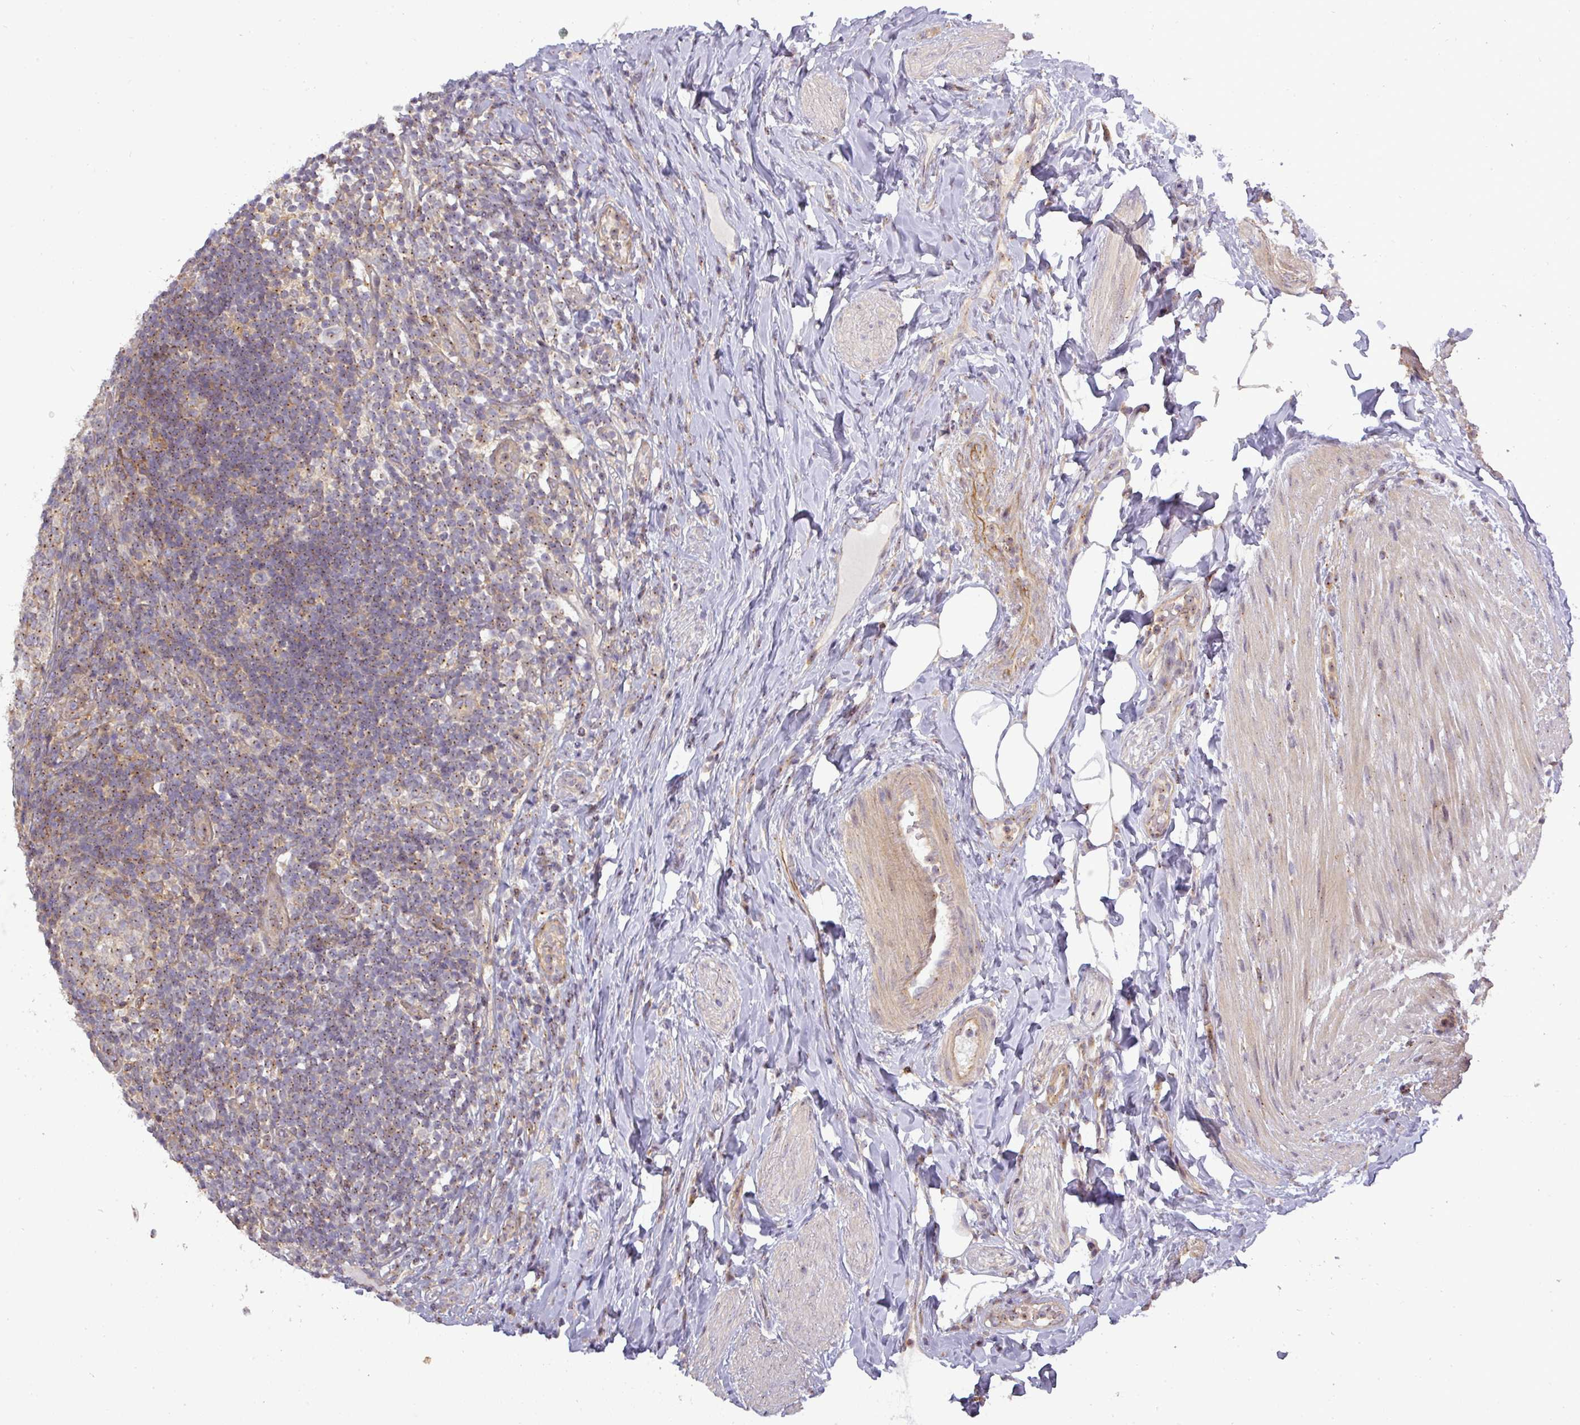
{"staining": {"intensity": "weak", "quantity": ">75%", "location": "cytoplasmic/membranous"}, "tissue": "appendix", "cell_type": "Glandular cells", "image_type": "normal", "snomed": [{"axis": "morphology", "description": "Normal tissue, NOS"}, {"axis": "topography", "description": "Appendix"}], "caption": "Protein analysis of benign appendix reveals weak cytoplasmic/membranous staining in about >75% of glandular cells.", "gene": "NIN", "patient": {"sex": "female", "age": 43}}